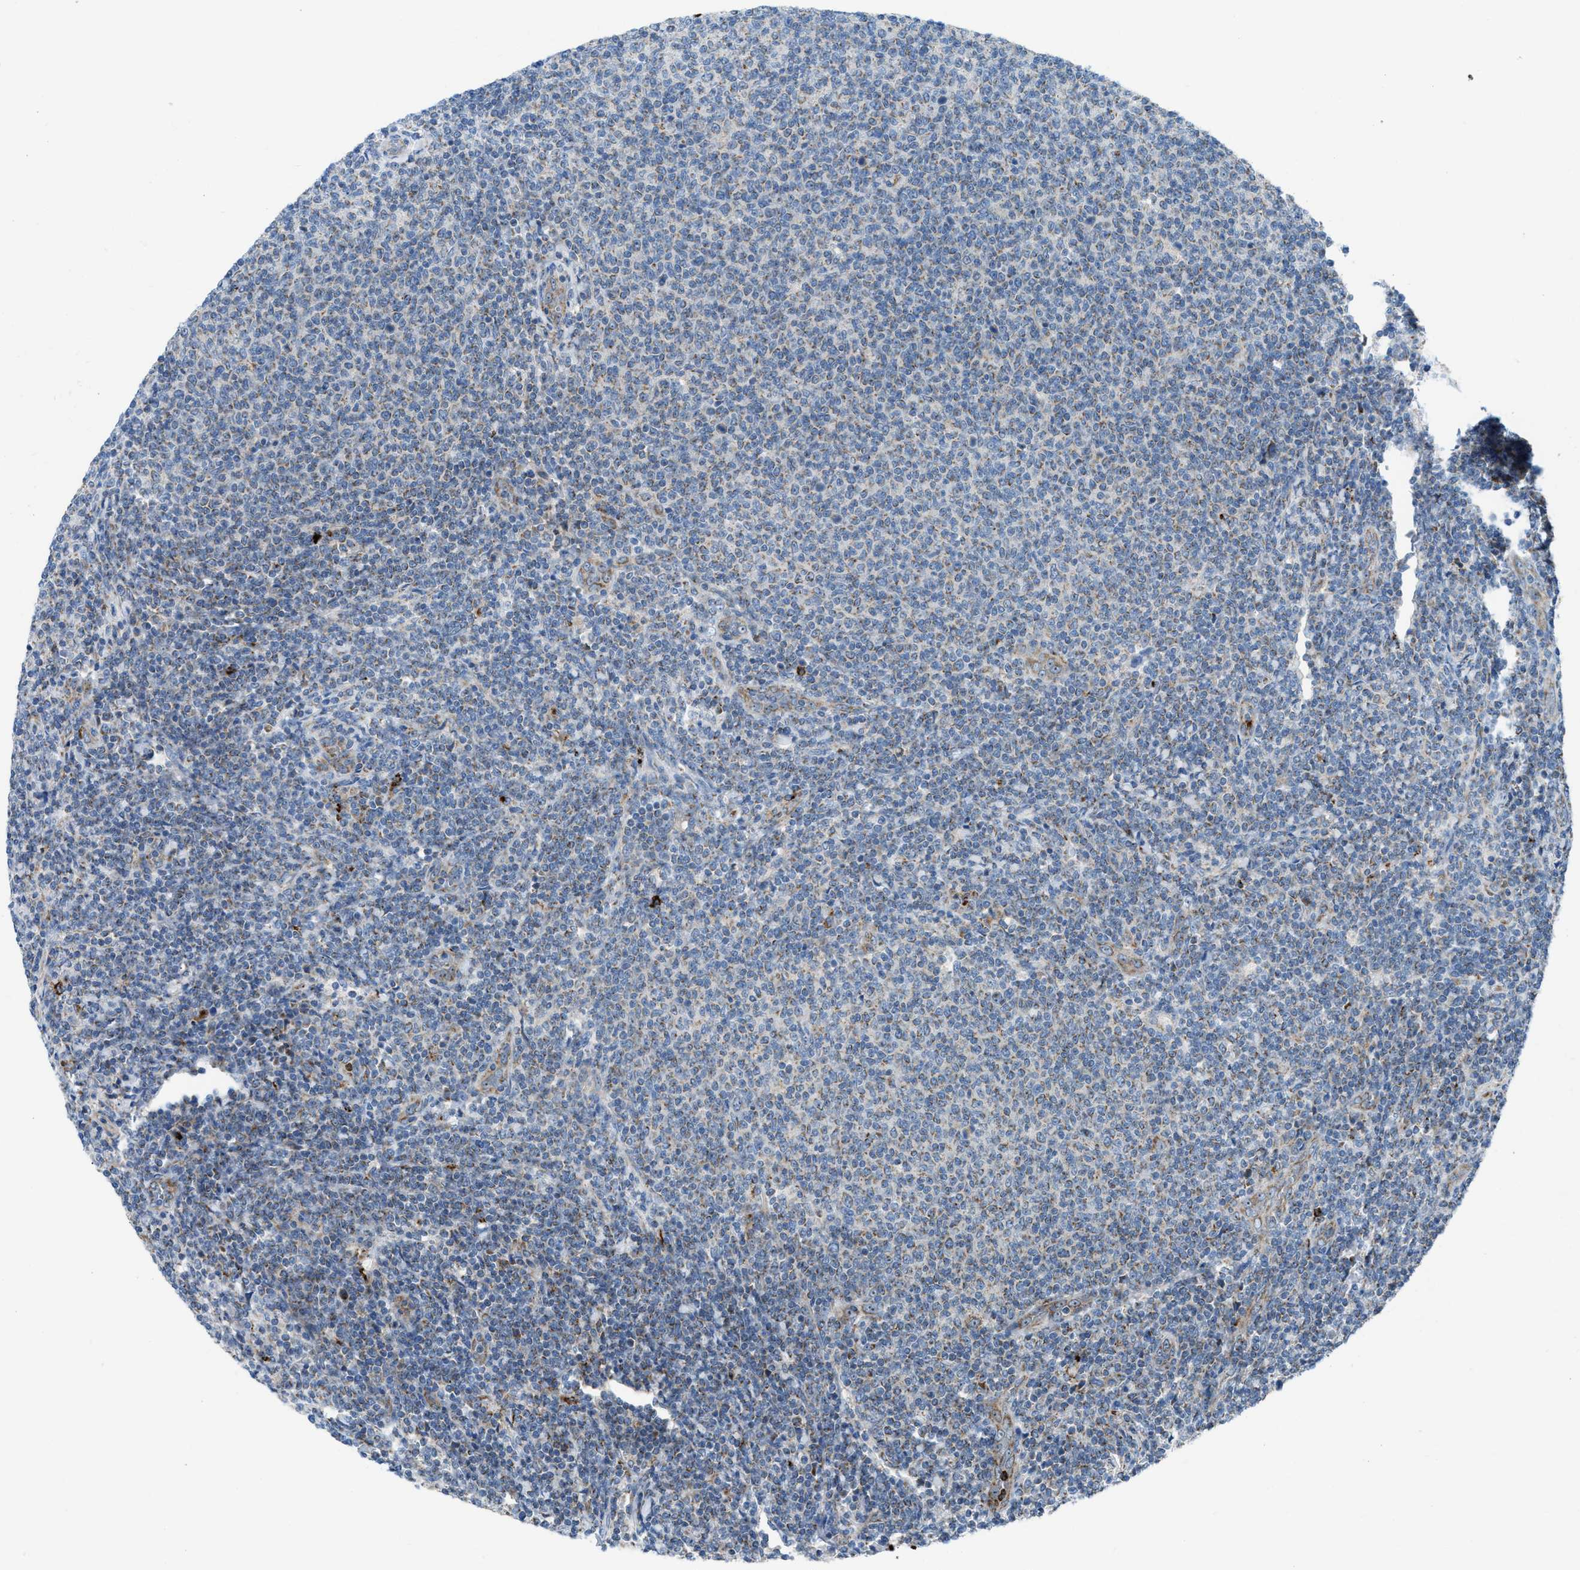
{"staining": {"intensity": "weak", "quantity": "25%-75%", "location": "cytoplasmic/membranous"}, "tissue": "lymphoma", "cell_type": "Tumor cells", "image_type": "cancer", "snomed": [{"axis": "morphology", "description": "Malignant lymphoma, non-Hodgkin's type, Low grade"}, {"axis": "topography", "description": "Lymph node"}], "caption": "Low-grade malignant lymphoma, non-Hodgkin's type was stained to show a protein in brown. There is low levels of weak cytoplasmic/membranous positivity in approximately 25%-75% of tumor cells. (DAB = brown stain, brightfield microscopy at high magnification).", "gene": "TPH1", "patient": {"sex": "male", "age": 66}}